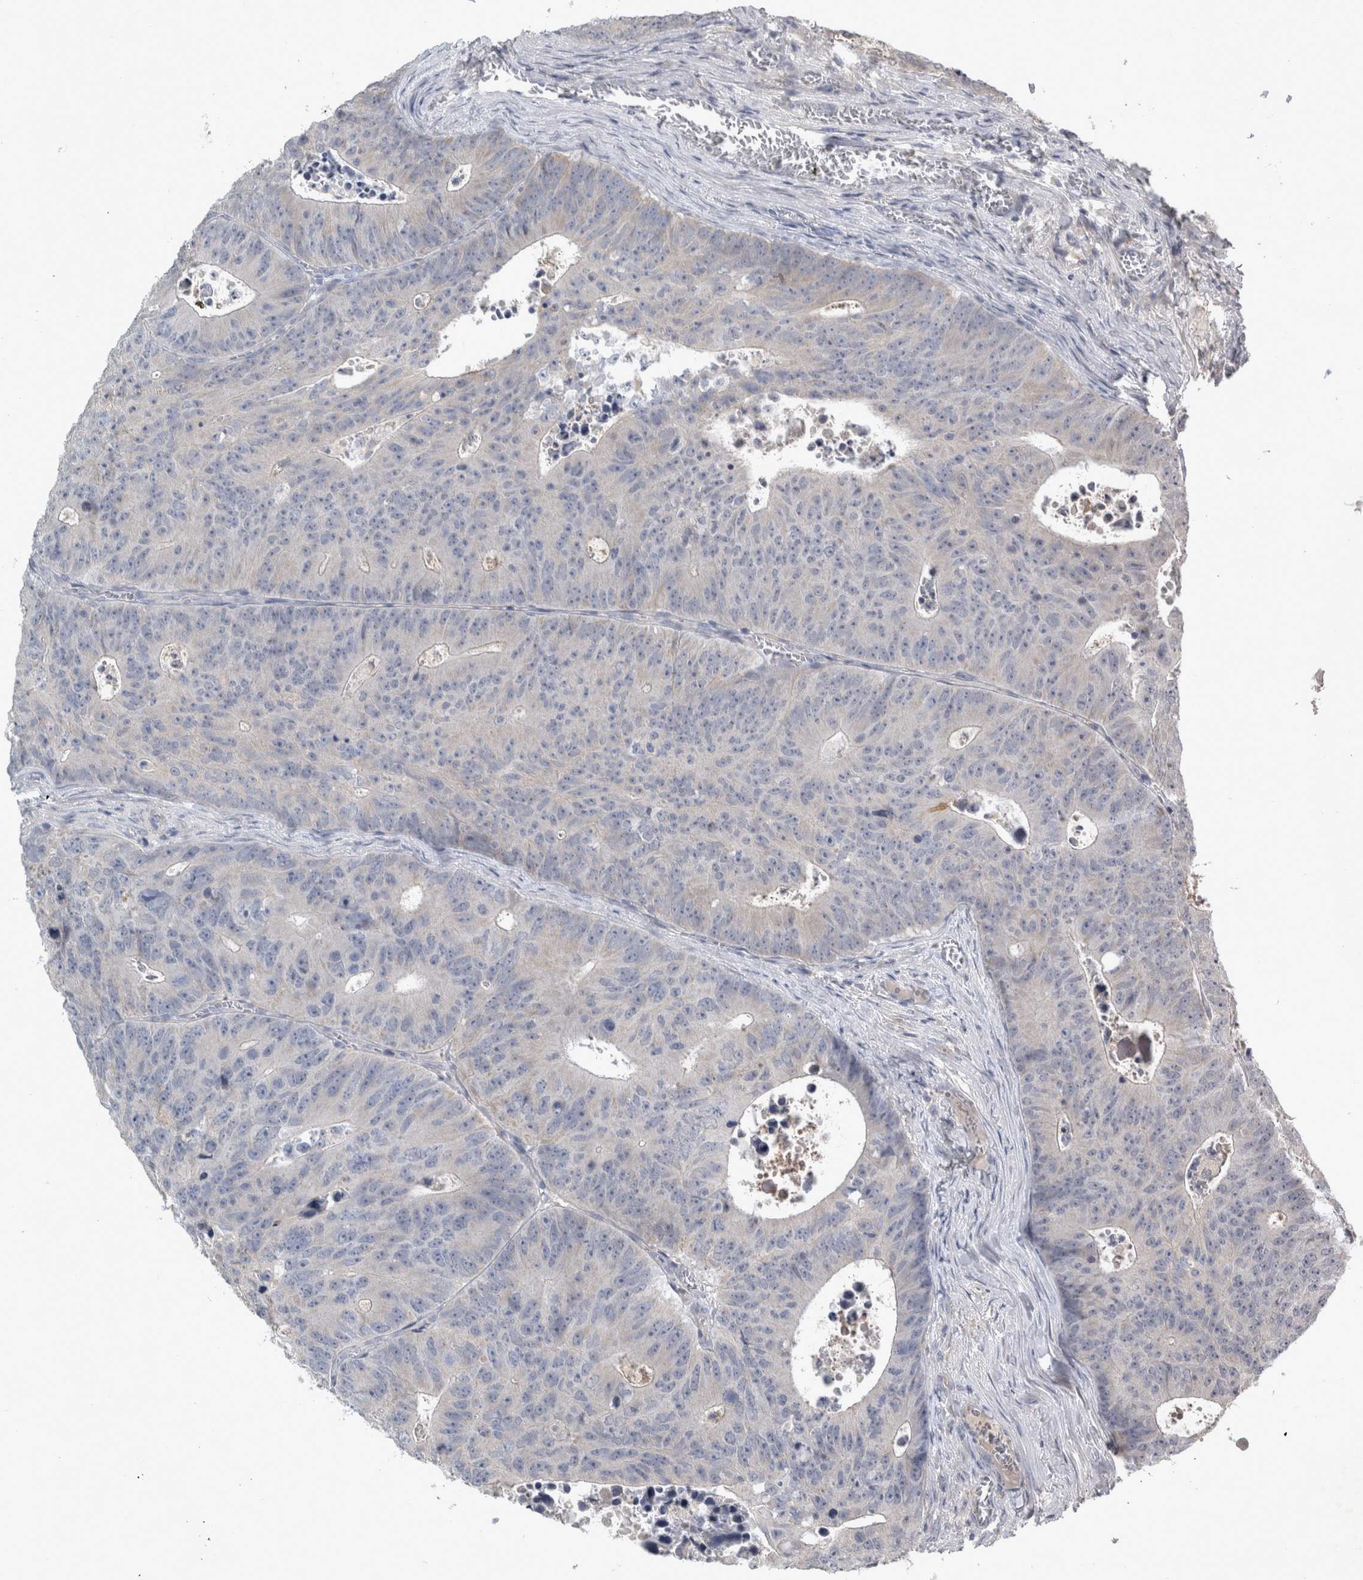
{"staining": {"intensity": "negative", "quantity": "none", "location": "none"}, "tissue": "colorectal cancer", "cell_type": "Tumor cells", "image_type": "cancer", "snomed": [{"axis": "morphology", "description": "Adenocarcinoma, NOS"}, {"axis": "topography", "description": "Colon"}], "caption": "Colorectal cancer (adenocarcinoma) was stained to show a protein in brown. There is no significant positivity in tumor cells.", "gene": "SLC22A11", "patient": {"sex": "male", "age": 87}}